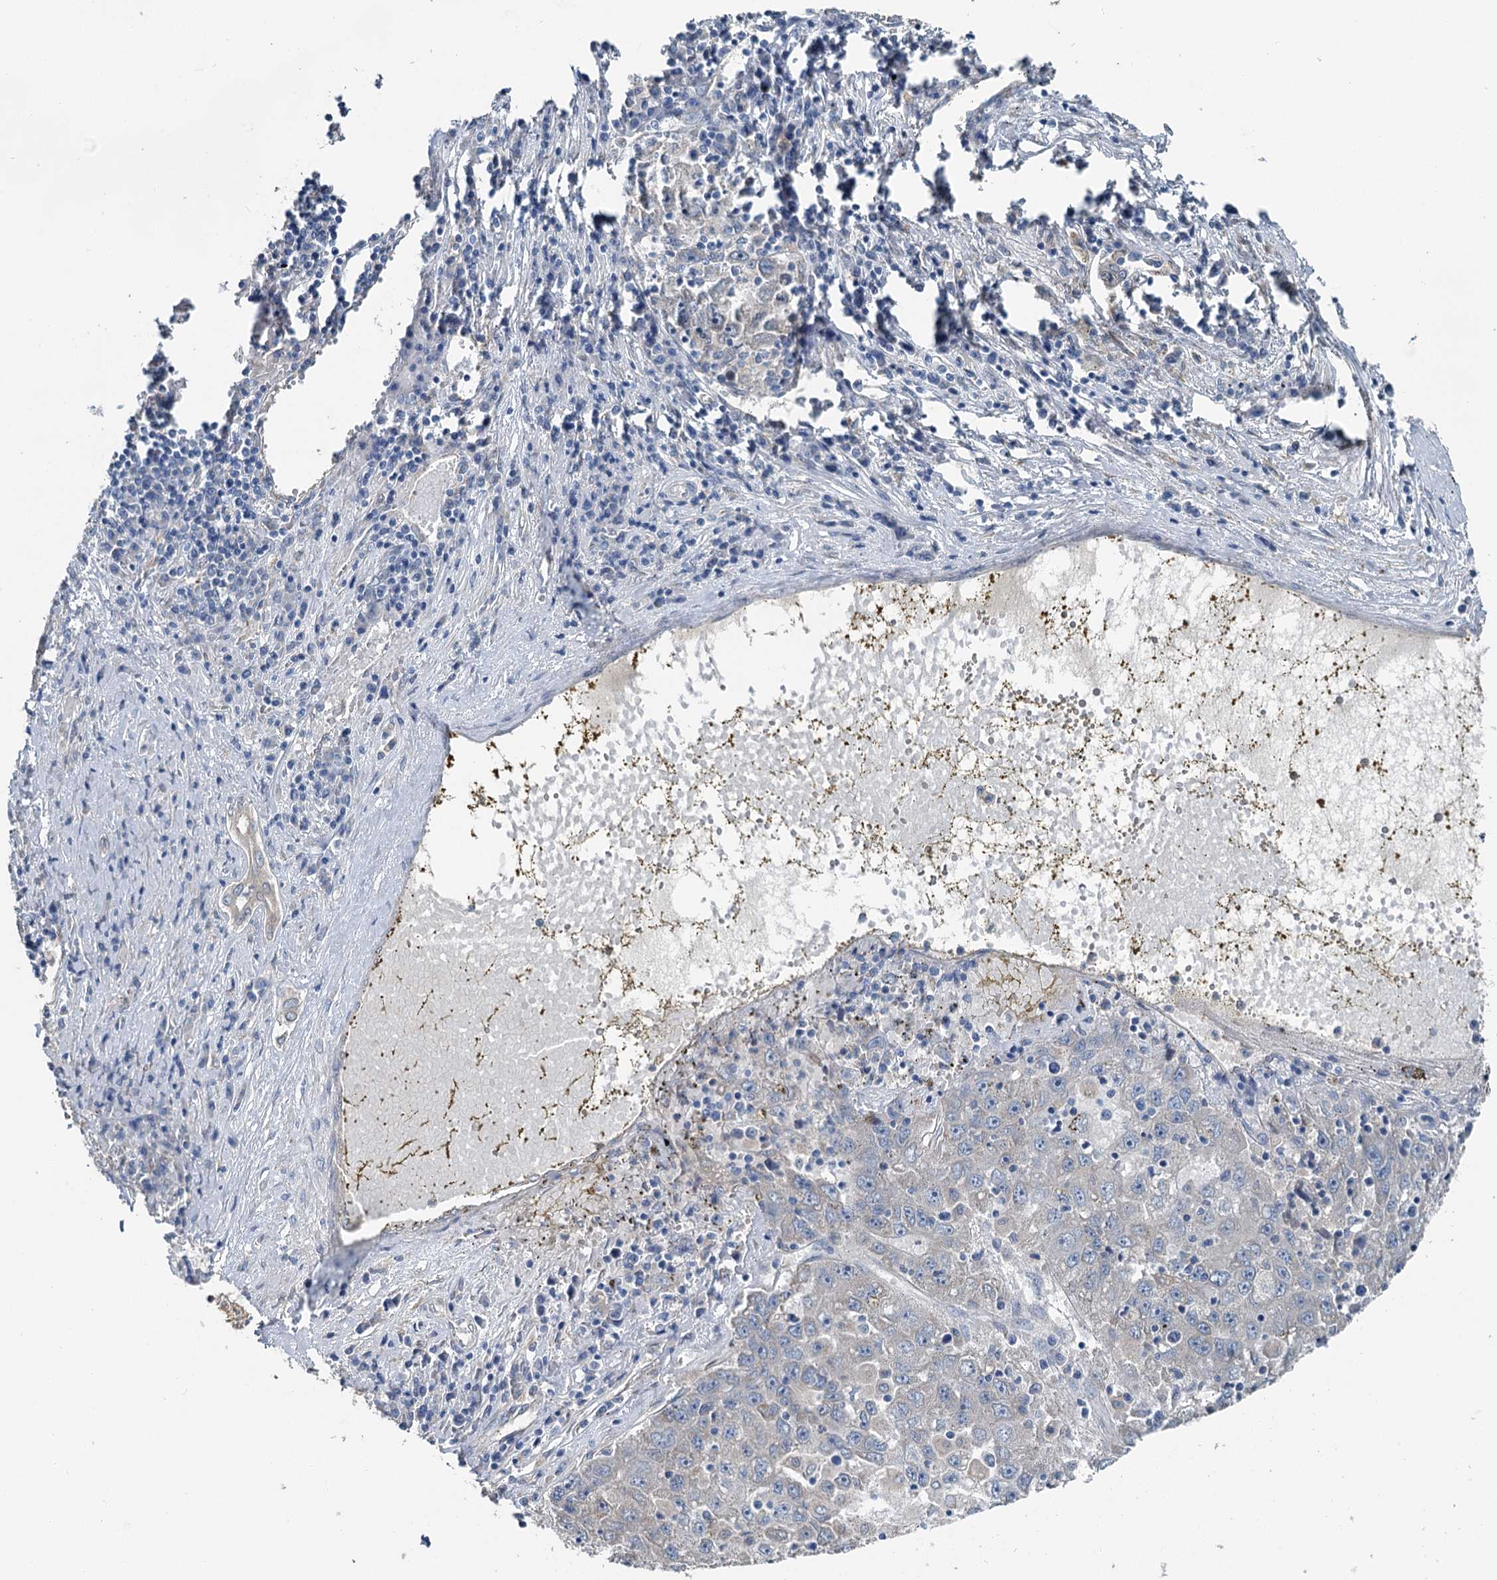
{"staining": {"intensity": "negative", "quantity": "none", "location": "none"}, "tissue": "liver cancer", "cell_type": "Tumor cells", "image_type": "cancer", "snomed": [{"axis": "morphology", "description": "Carcinoma, Hepatocellular, NOS"}, {"axis": "topography", "description": "Liver"}], "caption": "An immunohistochemistry (IHC) micrograph of liver cancer (hepatocellular carcinoma) is shown. There is no staining in tumor cells of liver cancer (hepatocellular carcinoma).", "gene": "C6orf120", "patient": {"sex": "male", "age": 49}}